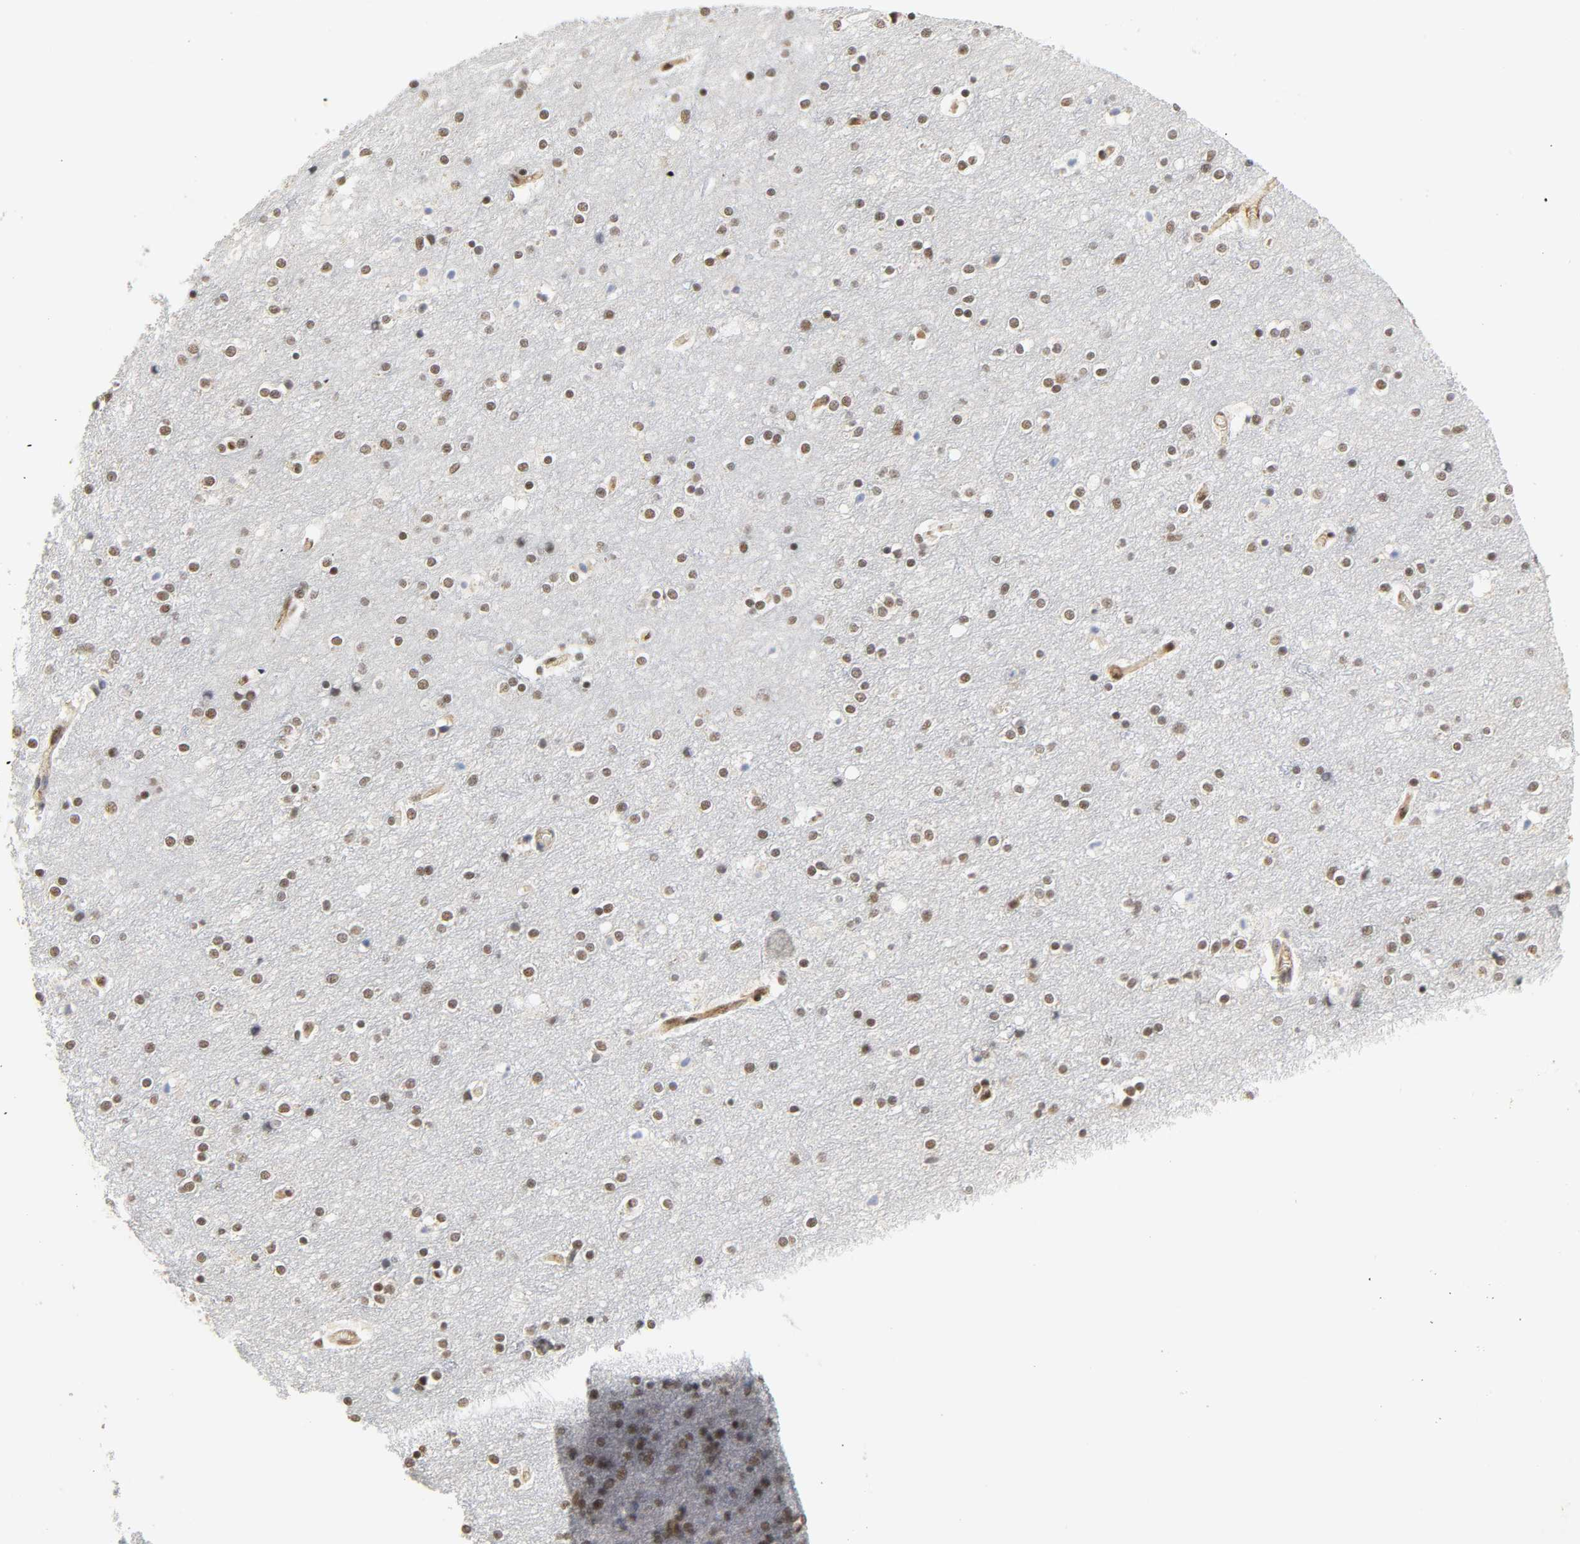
{"staining": {"intensity": "moderate", "quantity": ">75%", "location": "nuclear"}, "tissue": "cerebral cortex", "cell_type": "Endothelial cells", "image_type": "normal", "snomed": [{"axis": "morphology", "description": "Normal tissue, NOS"}, {"axis": "topography", "description": "Cerebral cortex"}], "caption": "Endothelial cells display moderate nuclear expression in approximately >75% of cells in normal cerebral cortex. Nuclei are stained in blue.", "gene": "NCOA6", "patient": {"sex": "female", "age": 54}}